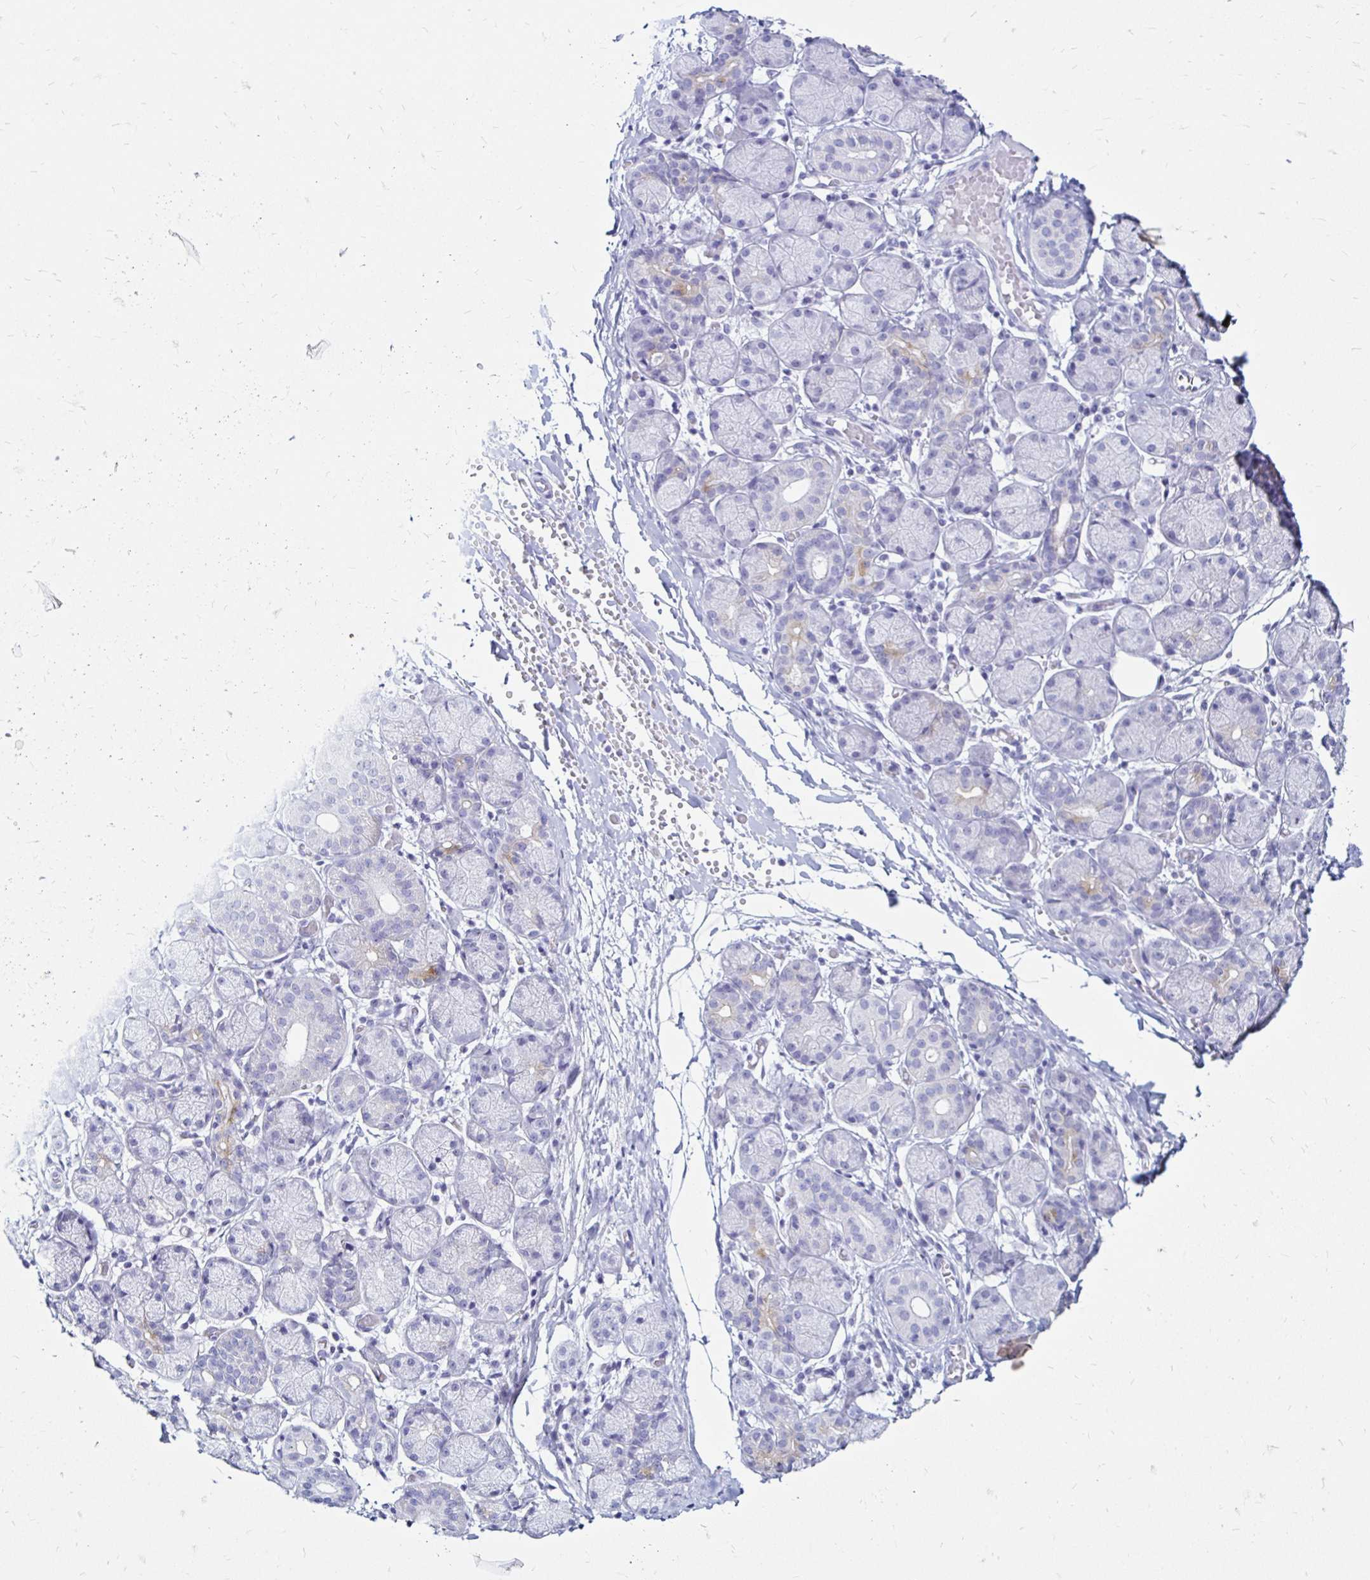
{"staining": {"intensity": "negative", "quantity": "none", "location": "none"}, "tissue": "salivary gland", "cell_type": "Glandular cells", "image_type": "normal", "snomed": [{"axis": "morphology", "description": "Normal tissue, NOS"}, {"axis": "topography", "description": "Salivary gland"}], "caption": "IHC image of normal salivary gland: human salivary gland stained with DAB (3,3'-diaminobenzidine) reveals no significant protein staining in glandular cells.", "gene": "TIMP1", "patient": {"sex": "female", "age": 24}}